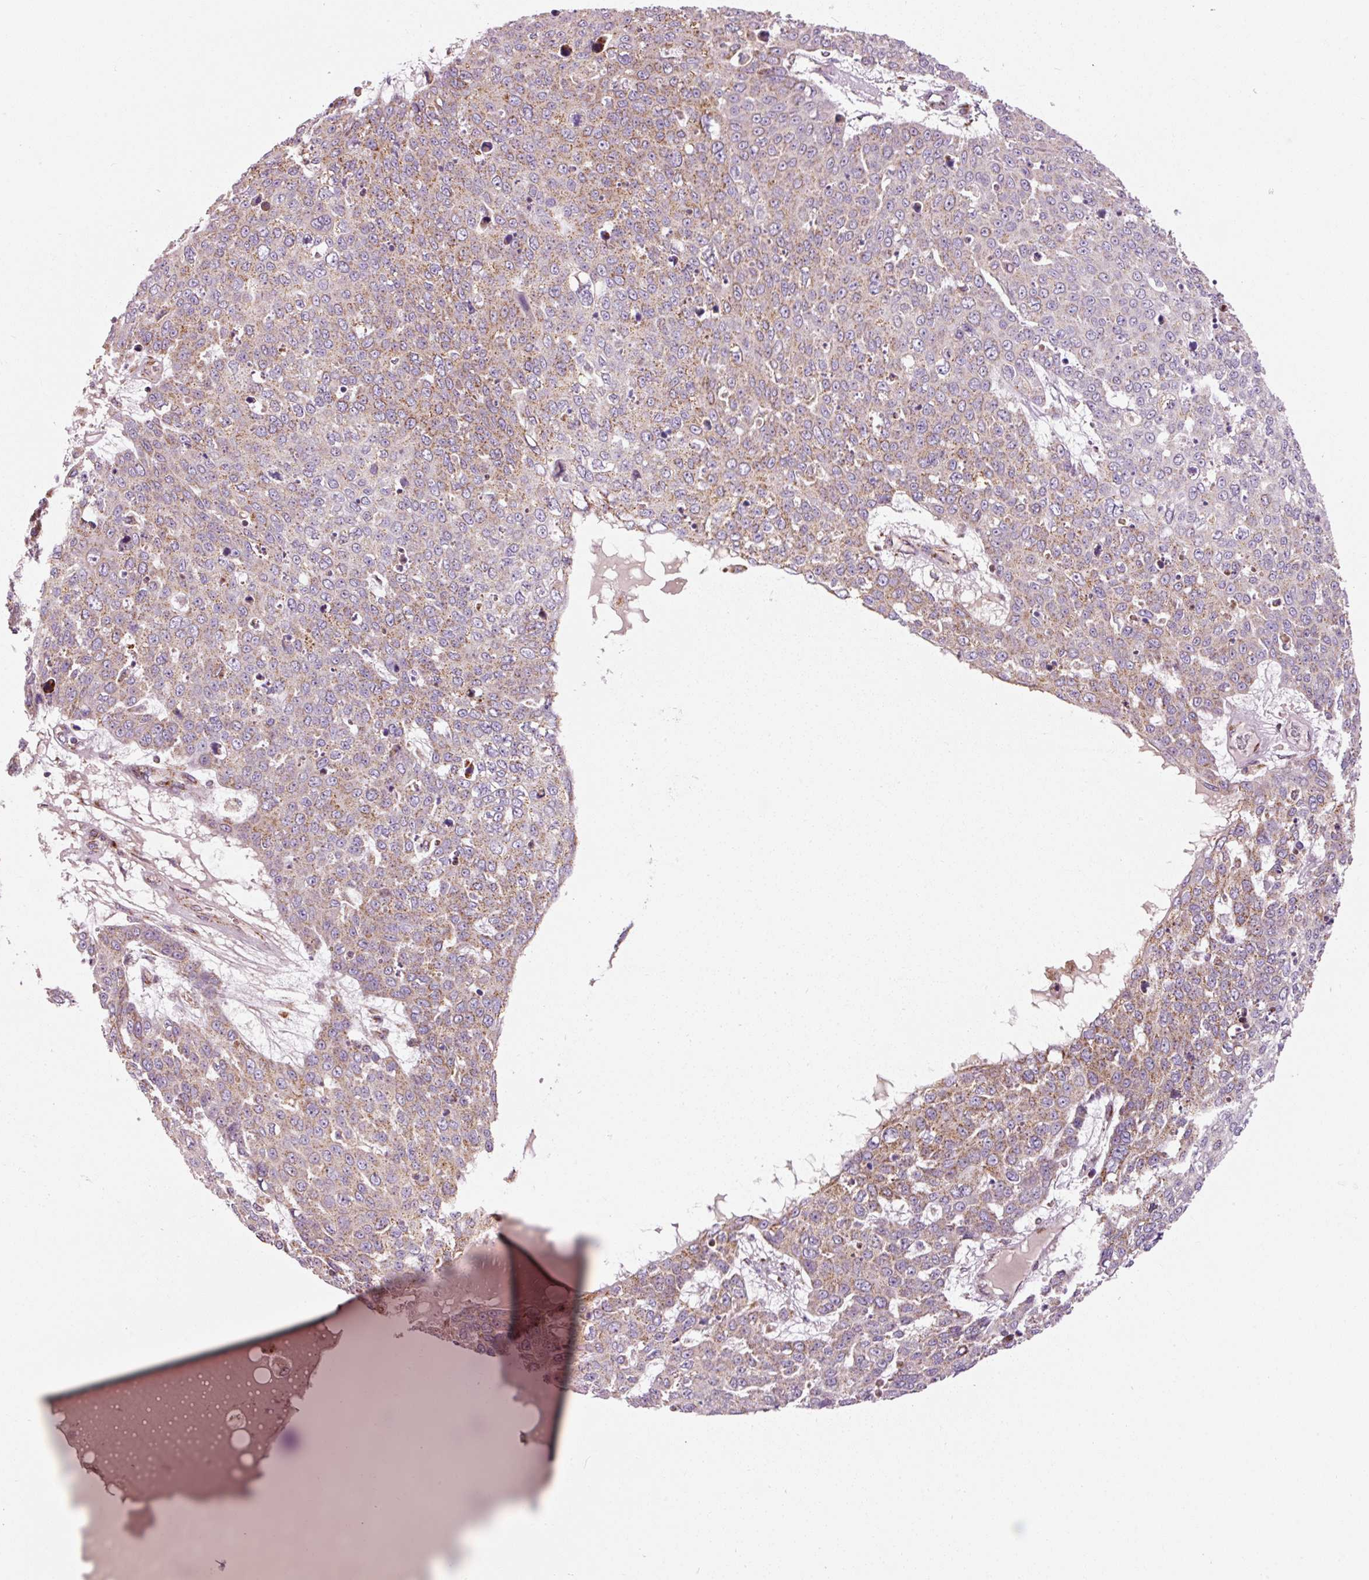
{"staining": {"intensity": "moderate", "quantity": "25%-75%", "location": "cytoplasmic/membranous"}, "tissue": "skin cancer", "cell_type": "Tumor cells", "image_type": "cancer", "snomed": [{"axis": "morphology", "description": "Squamous cell carcinoma, NOS"}, {"axis": "topography", "description": "Skin"}], "caption": "Skin squamous cell carcinoma stained with a brown dye demonstrates moderate cytoplasmic/membranous positive expression in approximately 25%-75% of tumor cells.", "gene": "NDUFB4", "patient": {"sex": "male", "age": 71}}